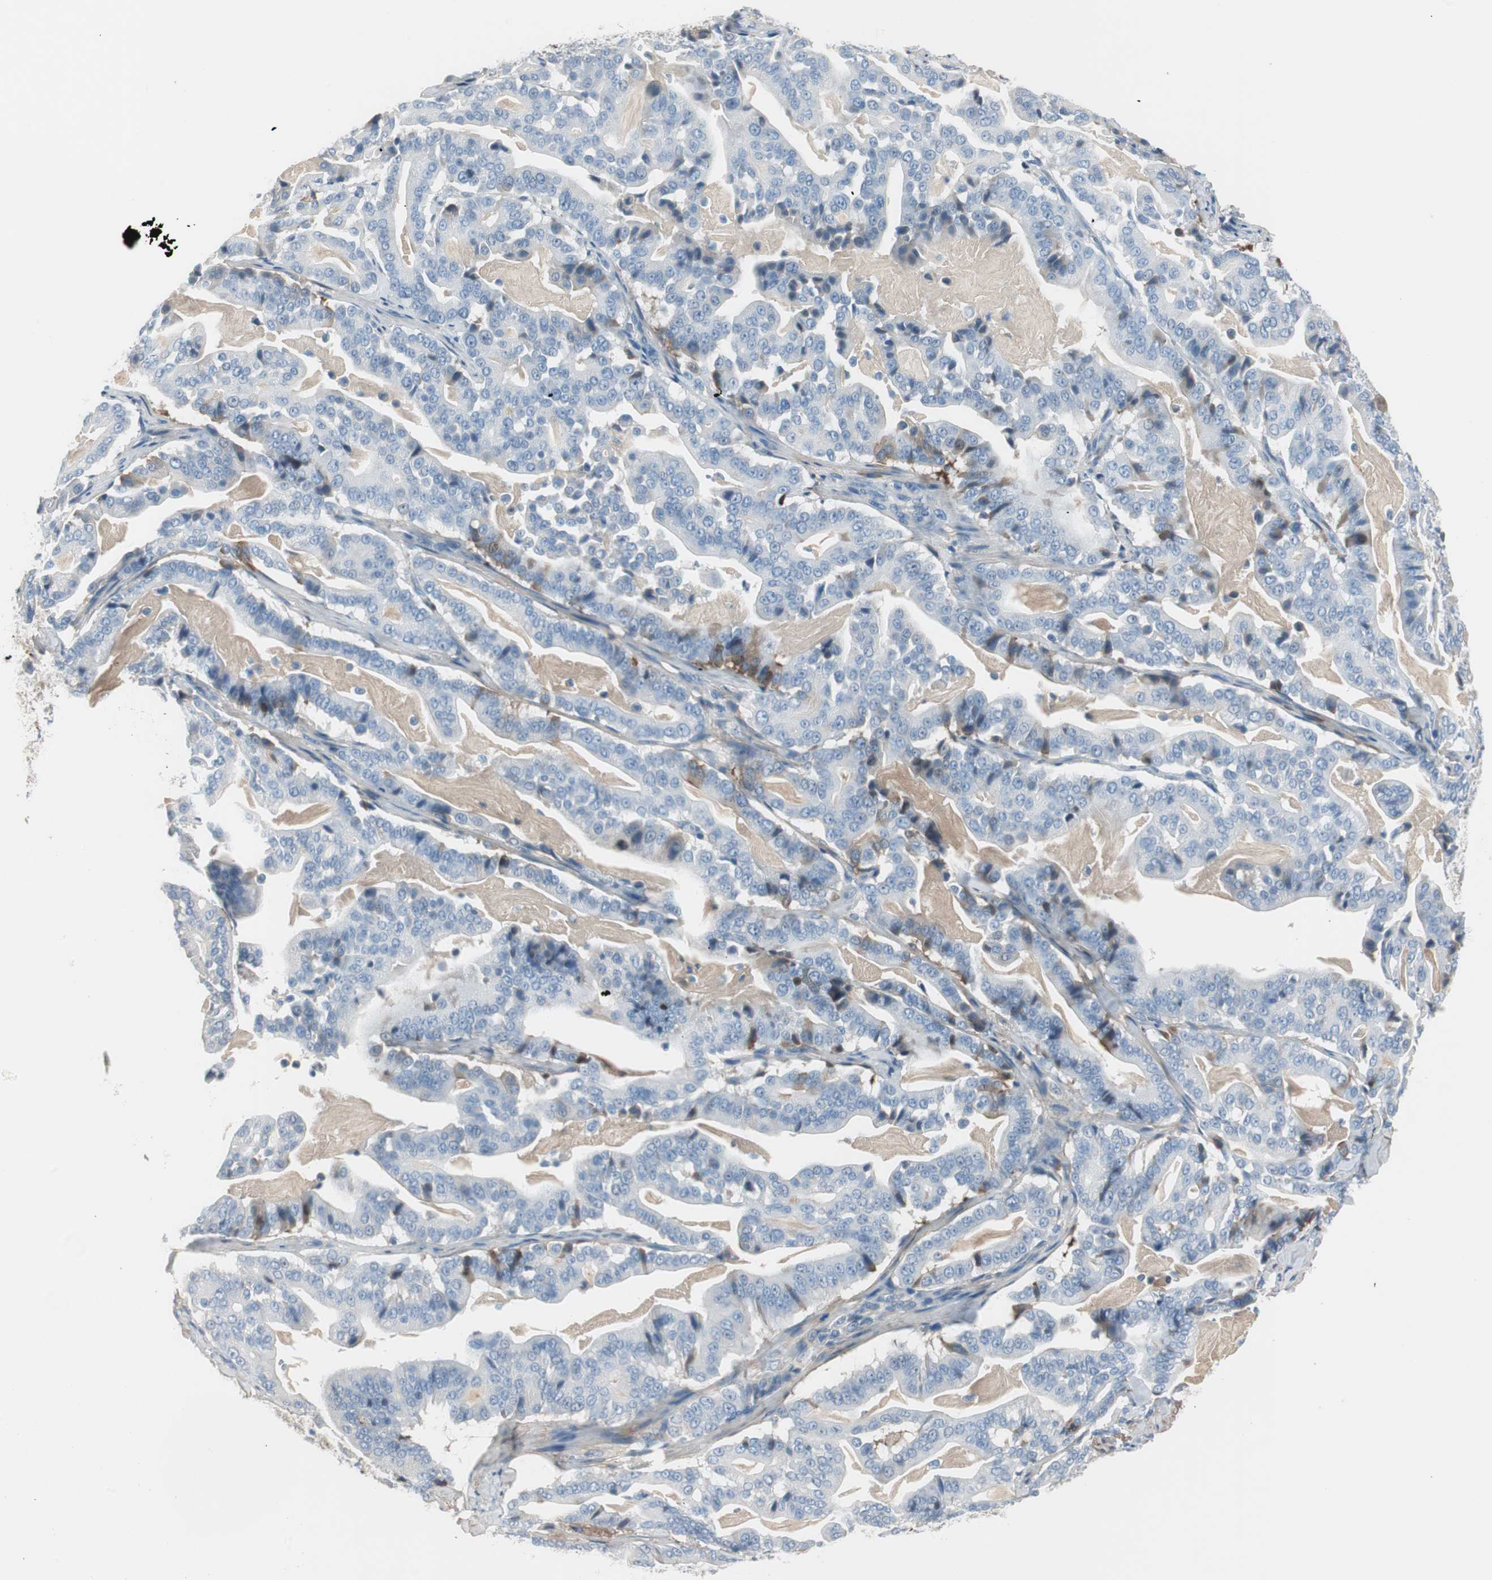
{"staining": {"intensity": "negative", "quantity": "none", "location": "none"}, "tissue": "pancreatic cancer", "cell_type": "Tumor cells", "image_type": "cancer", "snomed": [{"axis": "morphology", "description": "Adenocarcinoma, NOS"}, {"axis": "topography", "description": "Pancreas"}], "caption": "Tumor cells are negative for protein expression in human pancreatic cancer (adenocarcinoma).", "gene": "SERPINF1", "patient": {"sex": "male", "age": 63}}